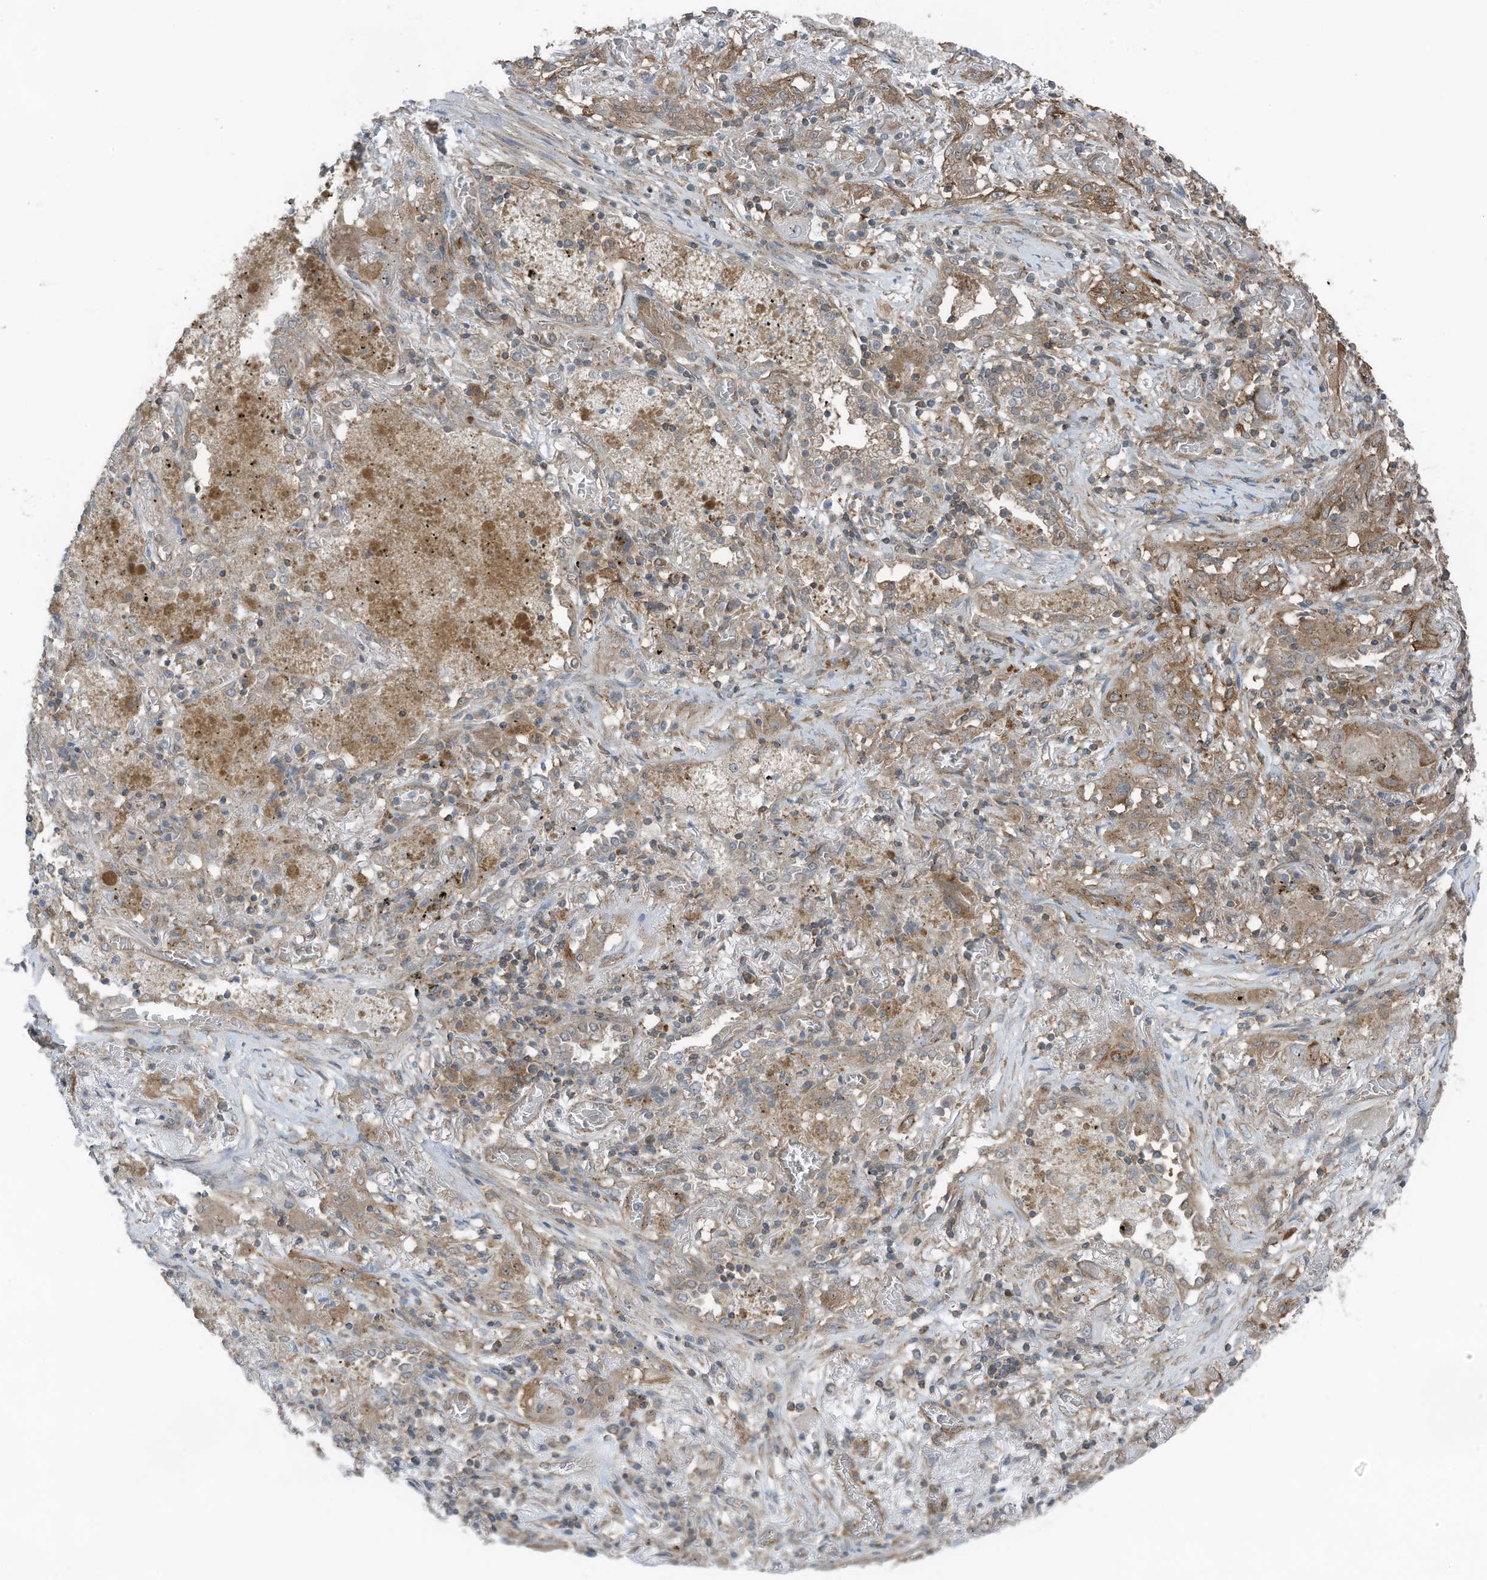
{"staining": {"intensity": "moderate", "quantity": ">75%", "location": "cytoplasmic/membranous"}, "tissue": "lung cancer", "cell_type": "Tumor cells", "image_type": "cancer", "snomed": [{"axis": "morphology", "description": "Squamous cell carcinoma, NOS"}, {"axis": "topography", "description": "Lung"}], "caption": "Tumor cells display medium levels of moderate cytoplasmic/membranous positivity in about >75% of cells in lung cancer.", "gene": "TXNDC9", "patient": {"sex": "female", "age": 47}}